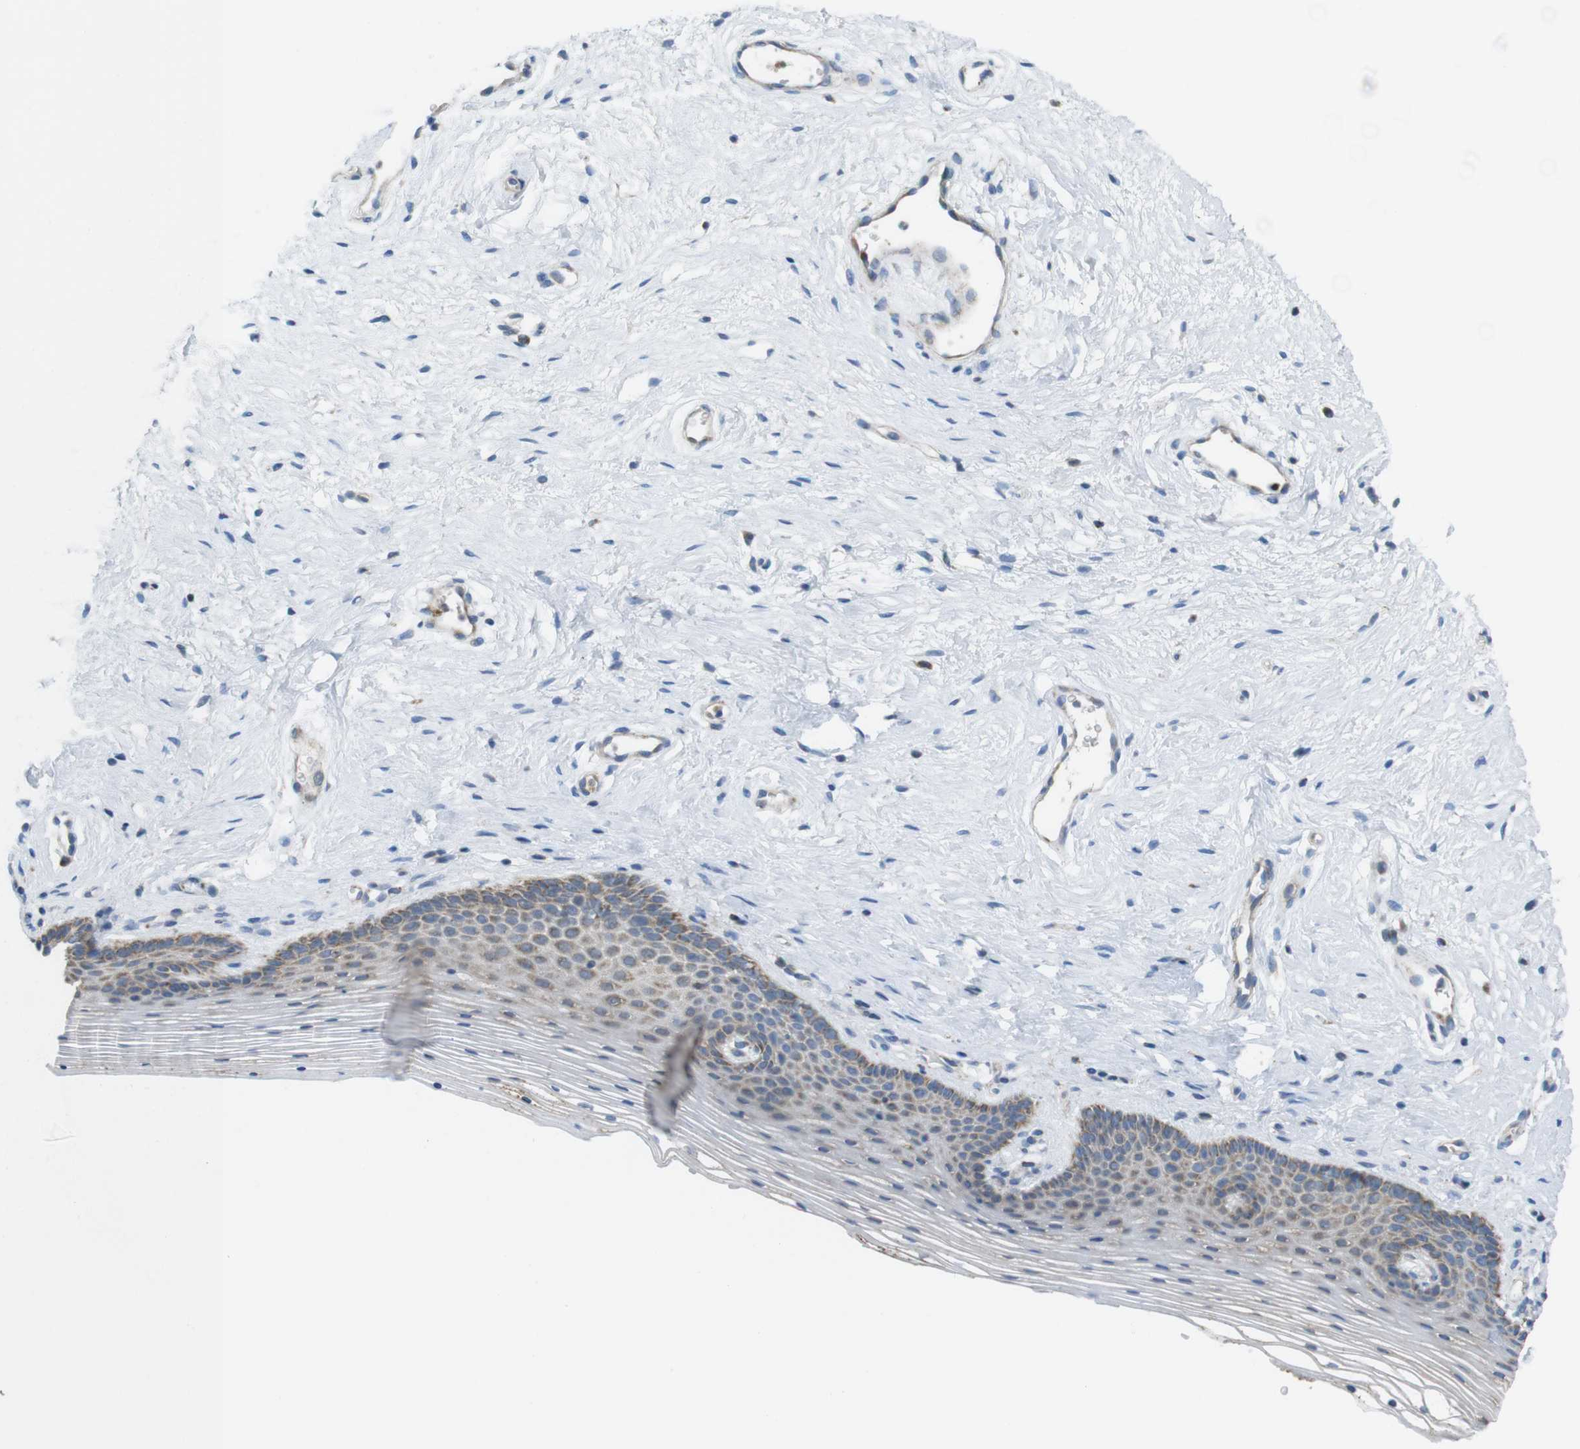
{"staining": {"intensity": "moderate", "quantity": ">75%", "location": "cytoplasmic/membranous"}, "tissue": "vagina", "cell_type": "Squamous epithelial cells", "image_type": "normal", "snomed": [{"axis": "morphology", "description": "Normal tissue, NOS"}, {"axis": "topography", "description": "Vagina"}], "caption": "An image showing moderate cytoplasmic/membranous expression in approximately >75% of squamous epithelial cells in normal vagina, as visualized by brown immunohistochemical staining.", "gene": "GRIK1", "patient": {"sex": "female", "age": 32}}